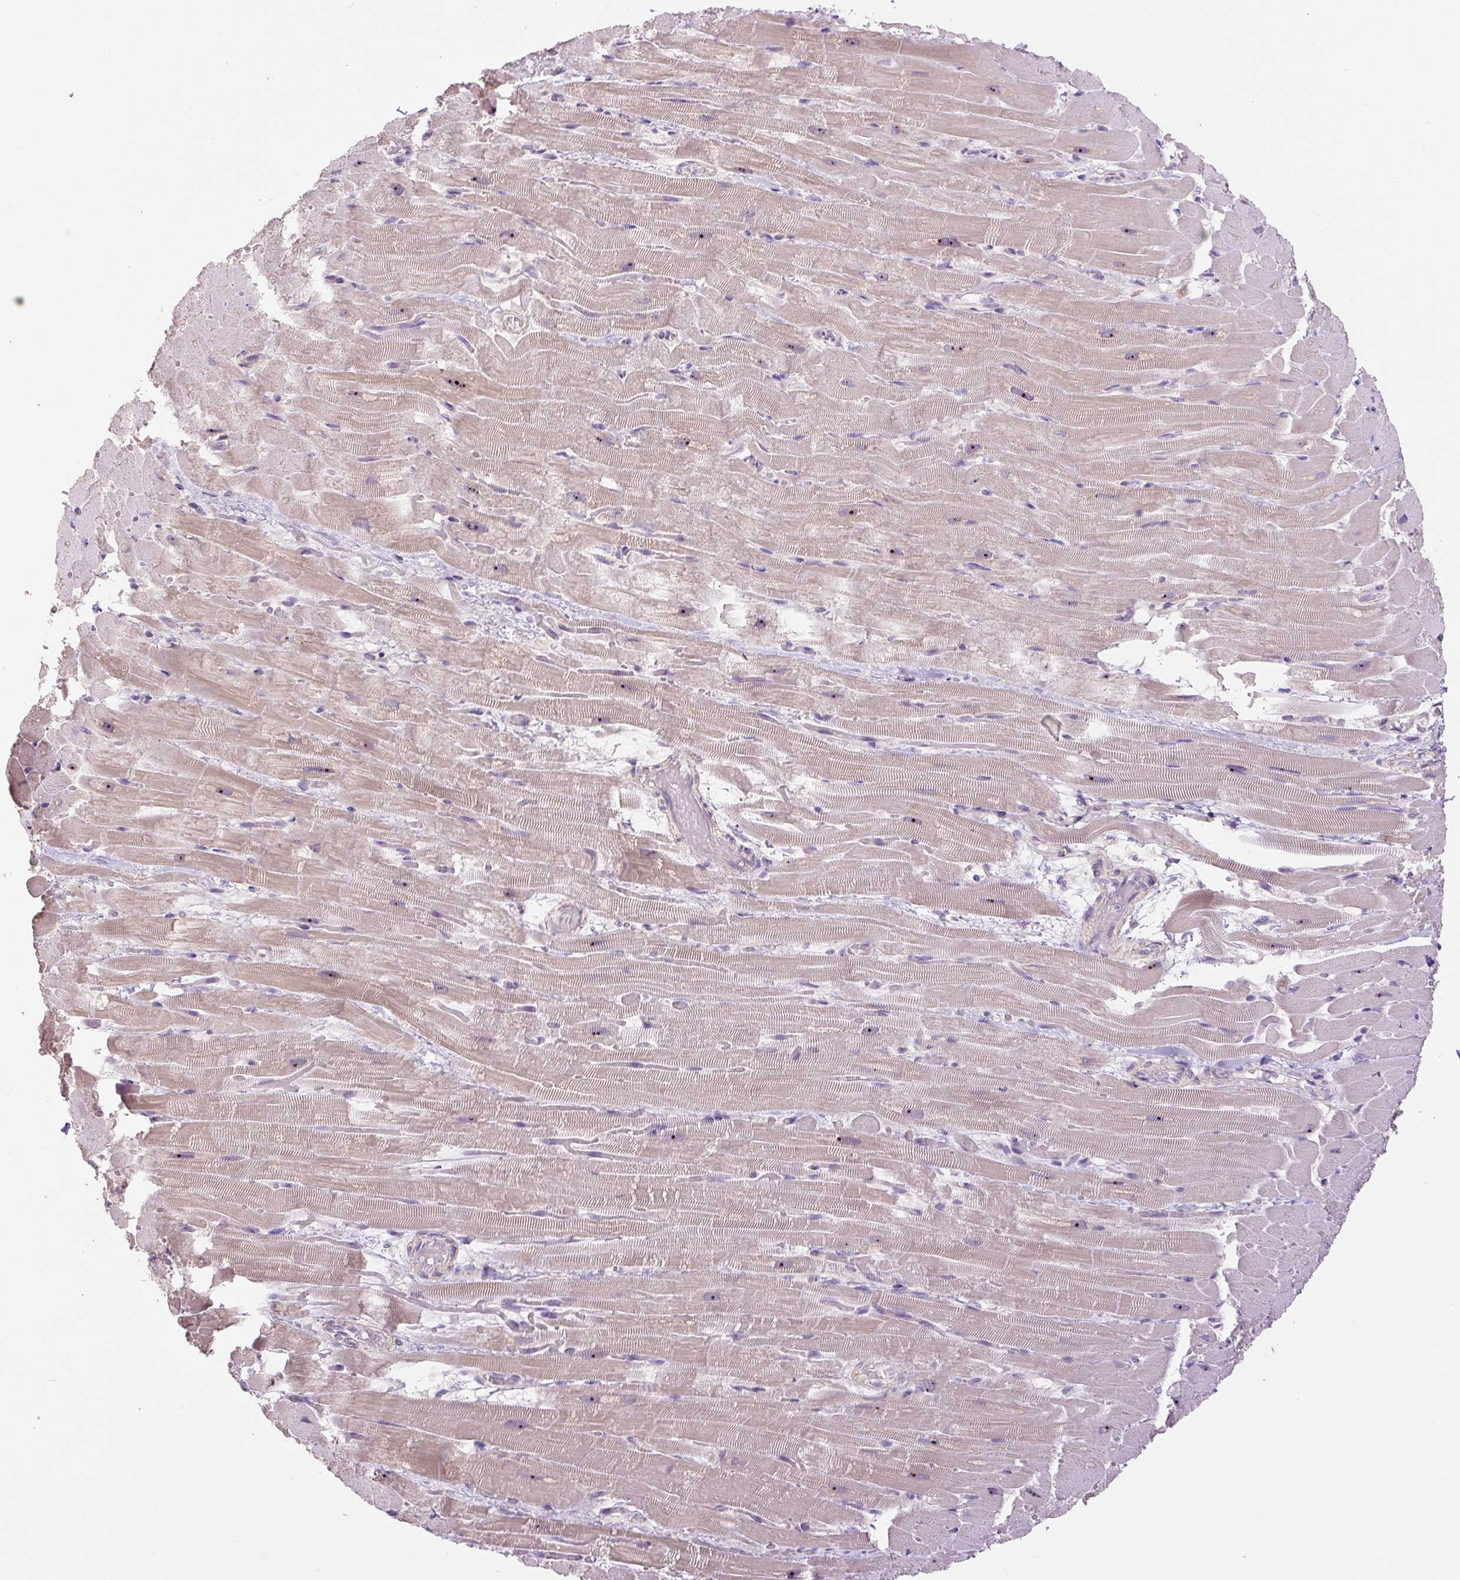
{"staining": {"intensity": "weak", "quantity": "25%-75%", "location": "cytoplasmic/membranous,nuclear"}, "tissue": "heart muscle", "cell_type": "Cardiomyocytes", "image_type": "normal", "snomed": [{"axis": "morphology", "description": "Normal tissue, NOS"}, {"axis": "topography", "description": "Heart"}], "caption": "Protein analysis of unremarkable heart muscle exhibits weak cytoplasmic/membranous,nuclear expression in approximately 25%-75% of cardiomyocytes. (DAB (3,3'-diaminobenzidine) IHC with brightfield microscopy, high magnification).", "gene": "TMEM151B", "patient": {"sex": "male", "age": 37}}